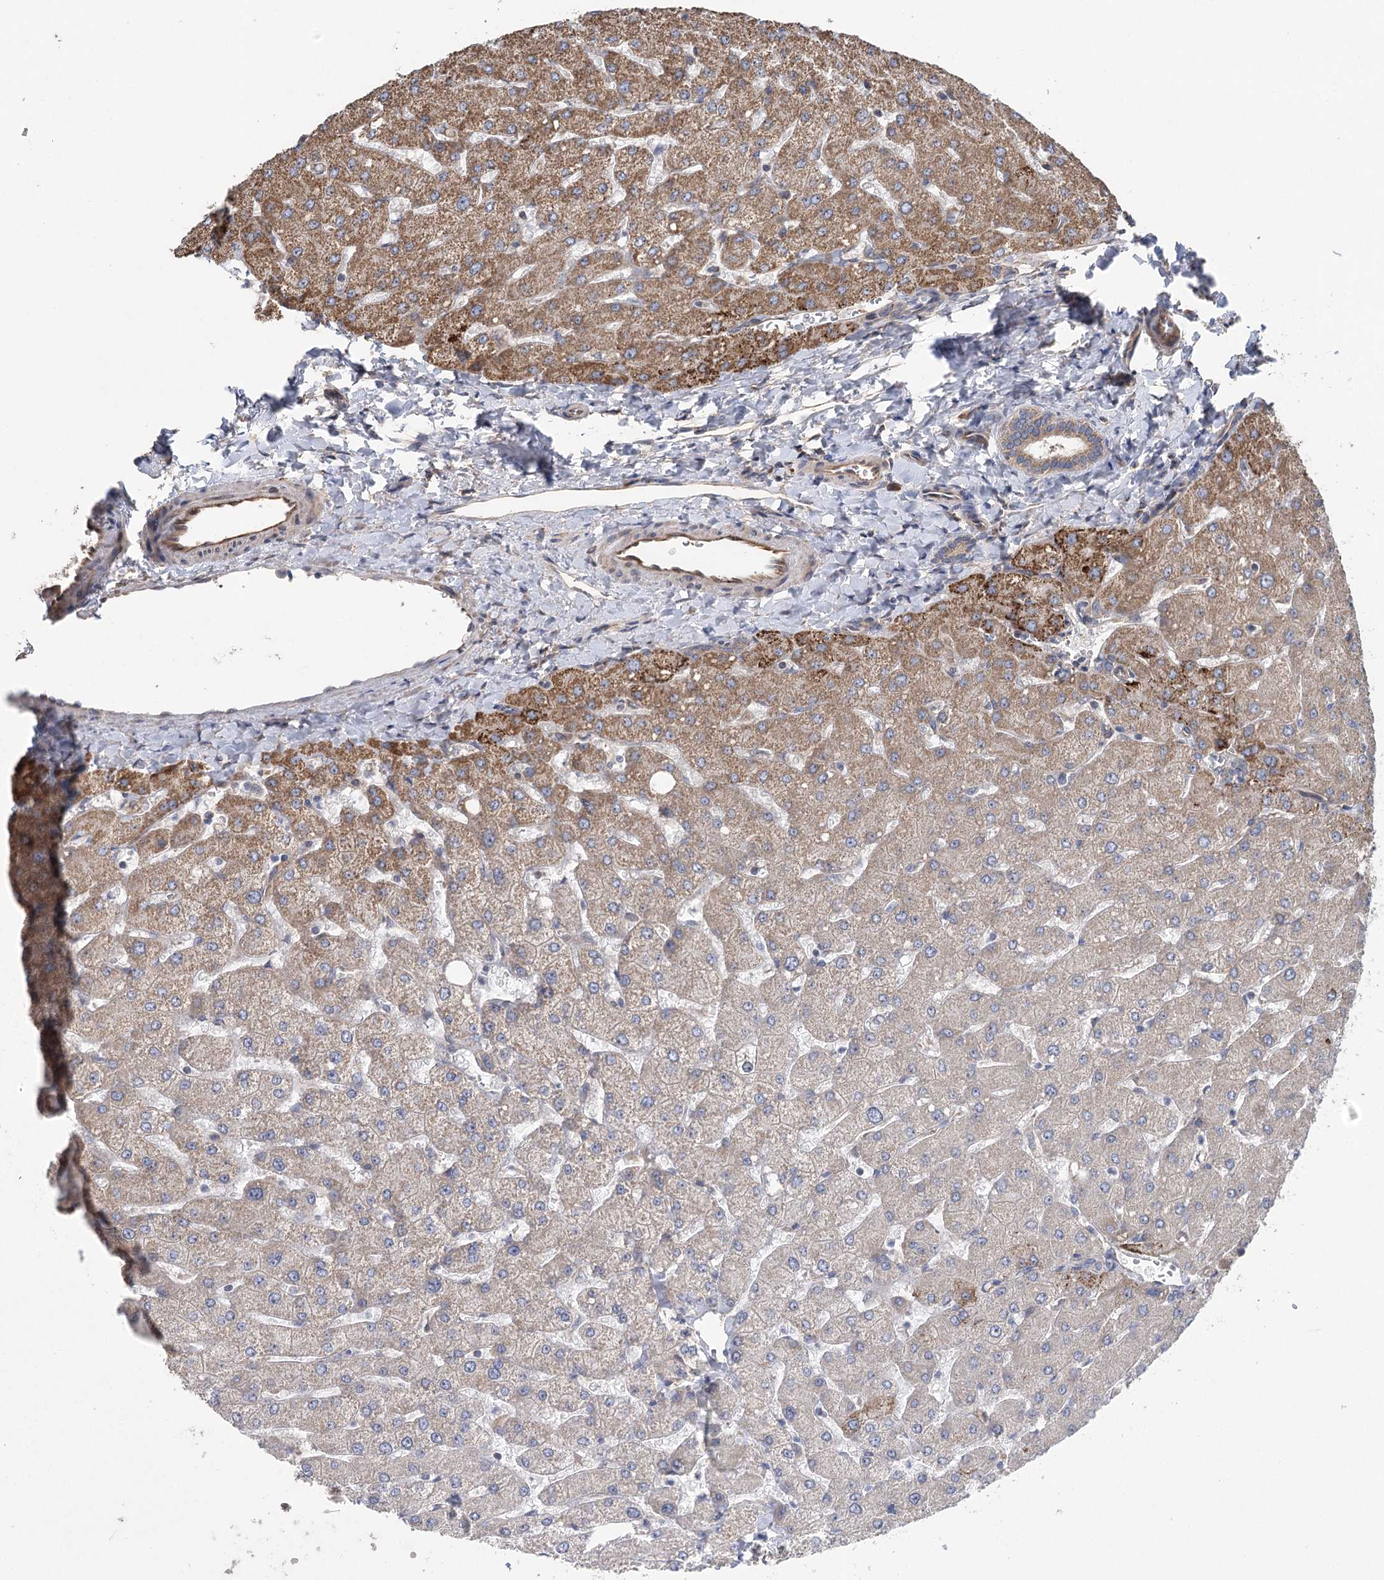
{"staining": {"intensity": "weak", "quantity": "25%-75%", "location": "cytoplasmic/membranous"}, "tissue": "liver", "cell_type": "Cholangiocytes", "image_type": "normal", "snomed": [{"axis": "morphology", "description": "Normal tissue, NOS"}, {"axis": "topography", "description": "Liver"}], "caption": "Immunohistochemical staining of unremarkable human liver reveals low levels of weak cytoplasmic/membranous staining in approximately 25%-75% of cholangiocytes. Using DAB (3,3'-diaminobenzidine) (brown) and hematoxylin (blue) stains, captured at high magnification using brightfield microscopy.", "gene": "RWDD4", "patient": {"sex": "male", "age": 55}}